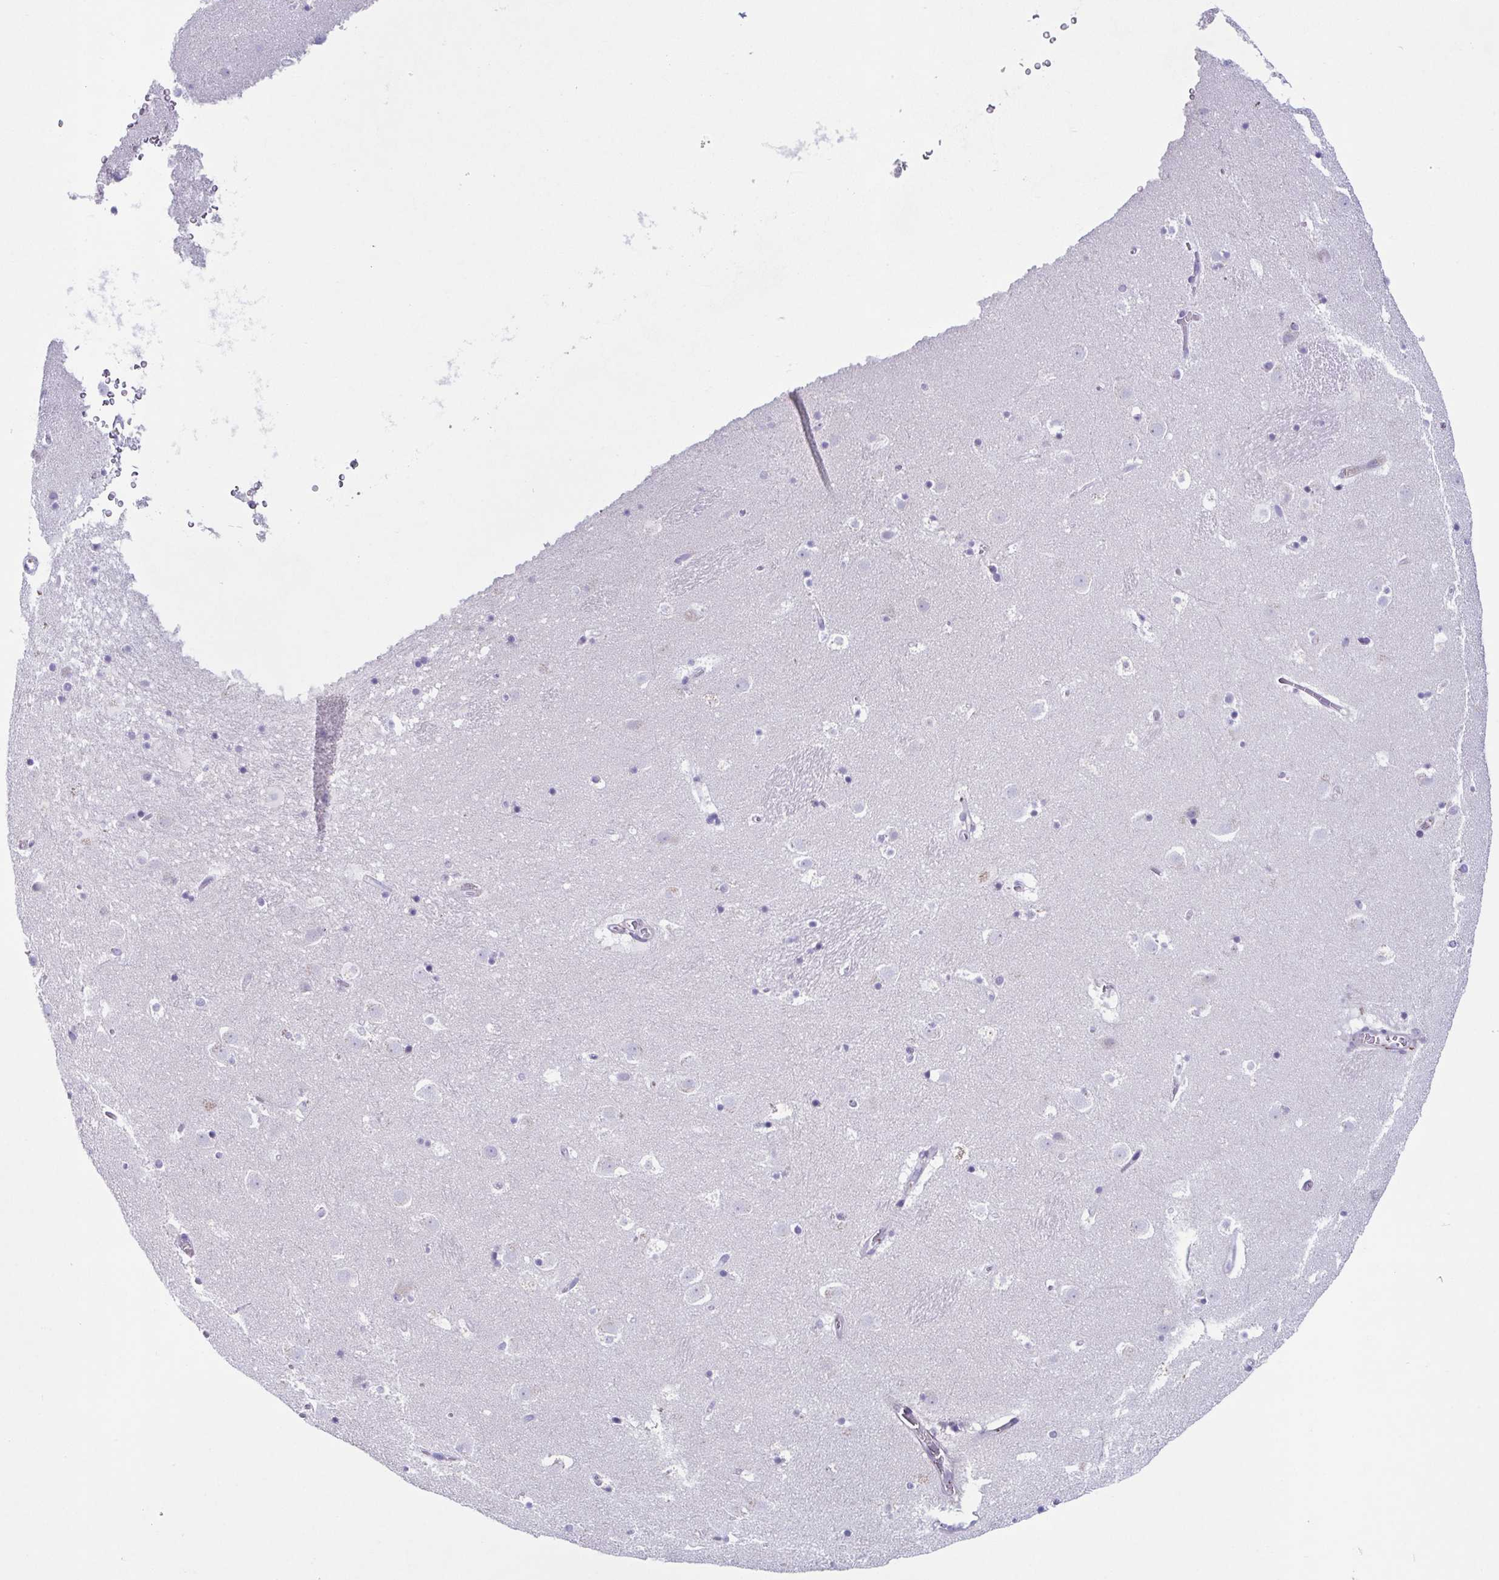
{"staining": {"intensity": "negative", "quantity": "none", "location": "none"}, "tissue": "caudate", "cell_type": "Glial cells", "image_type": "normal", "snomed": [{"axis": "morphology", "description": "Normal tissue, NOS"}, {"axis": "topography", "description": "Lateral ventricle wall"}], "caption": "A high-resolution histopathology image shows immunohistochemistry staining of unremarkable caudate, which exhibits no significant staining in glial cells. Nuclei are stained in blue.", "gene": "COL17A1", "patient": {"sex": "male", "age": 37}}